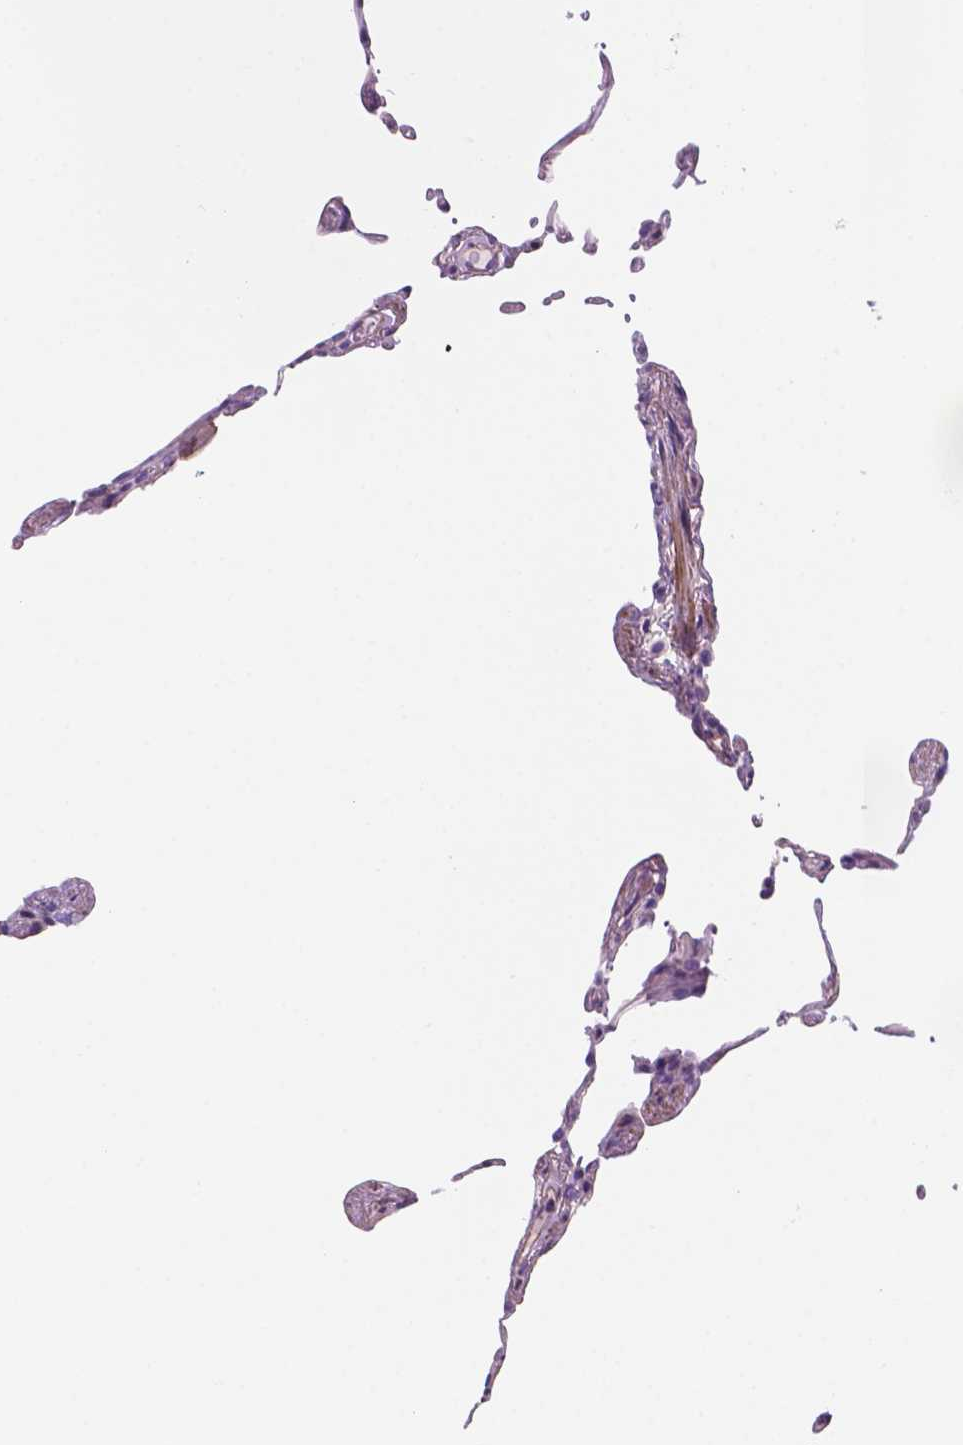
{"staining": {"intensity": "negative", "quantity": "none", "location": "none"}, "tissue": "lung", "cell_type": "Alveolar cells", "image_type": "normal", "snomed": [{"axis": "morphology", "description": "Normal tissue, NOS"}, {"axis": "topography", "description": "Lung"}], "caption": "A photomicrograph of lung stained for a protein reveals no brown staining in alveolar cells.", "gene": "TOR2A", "patient": {"sex": "female", "age": 57}}